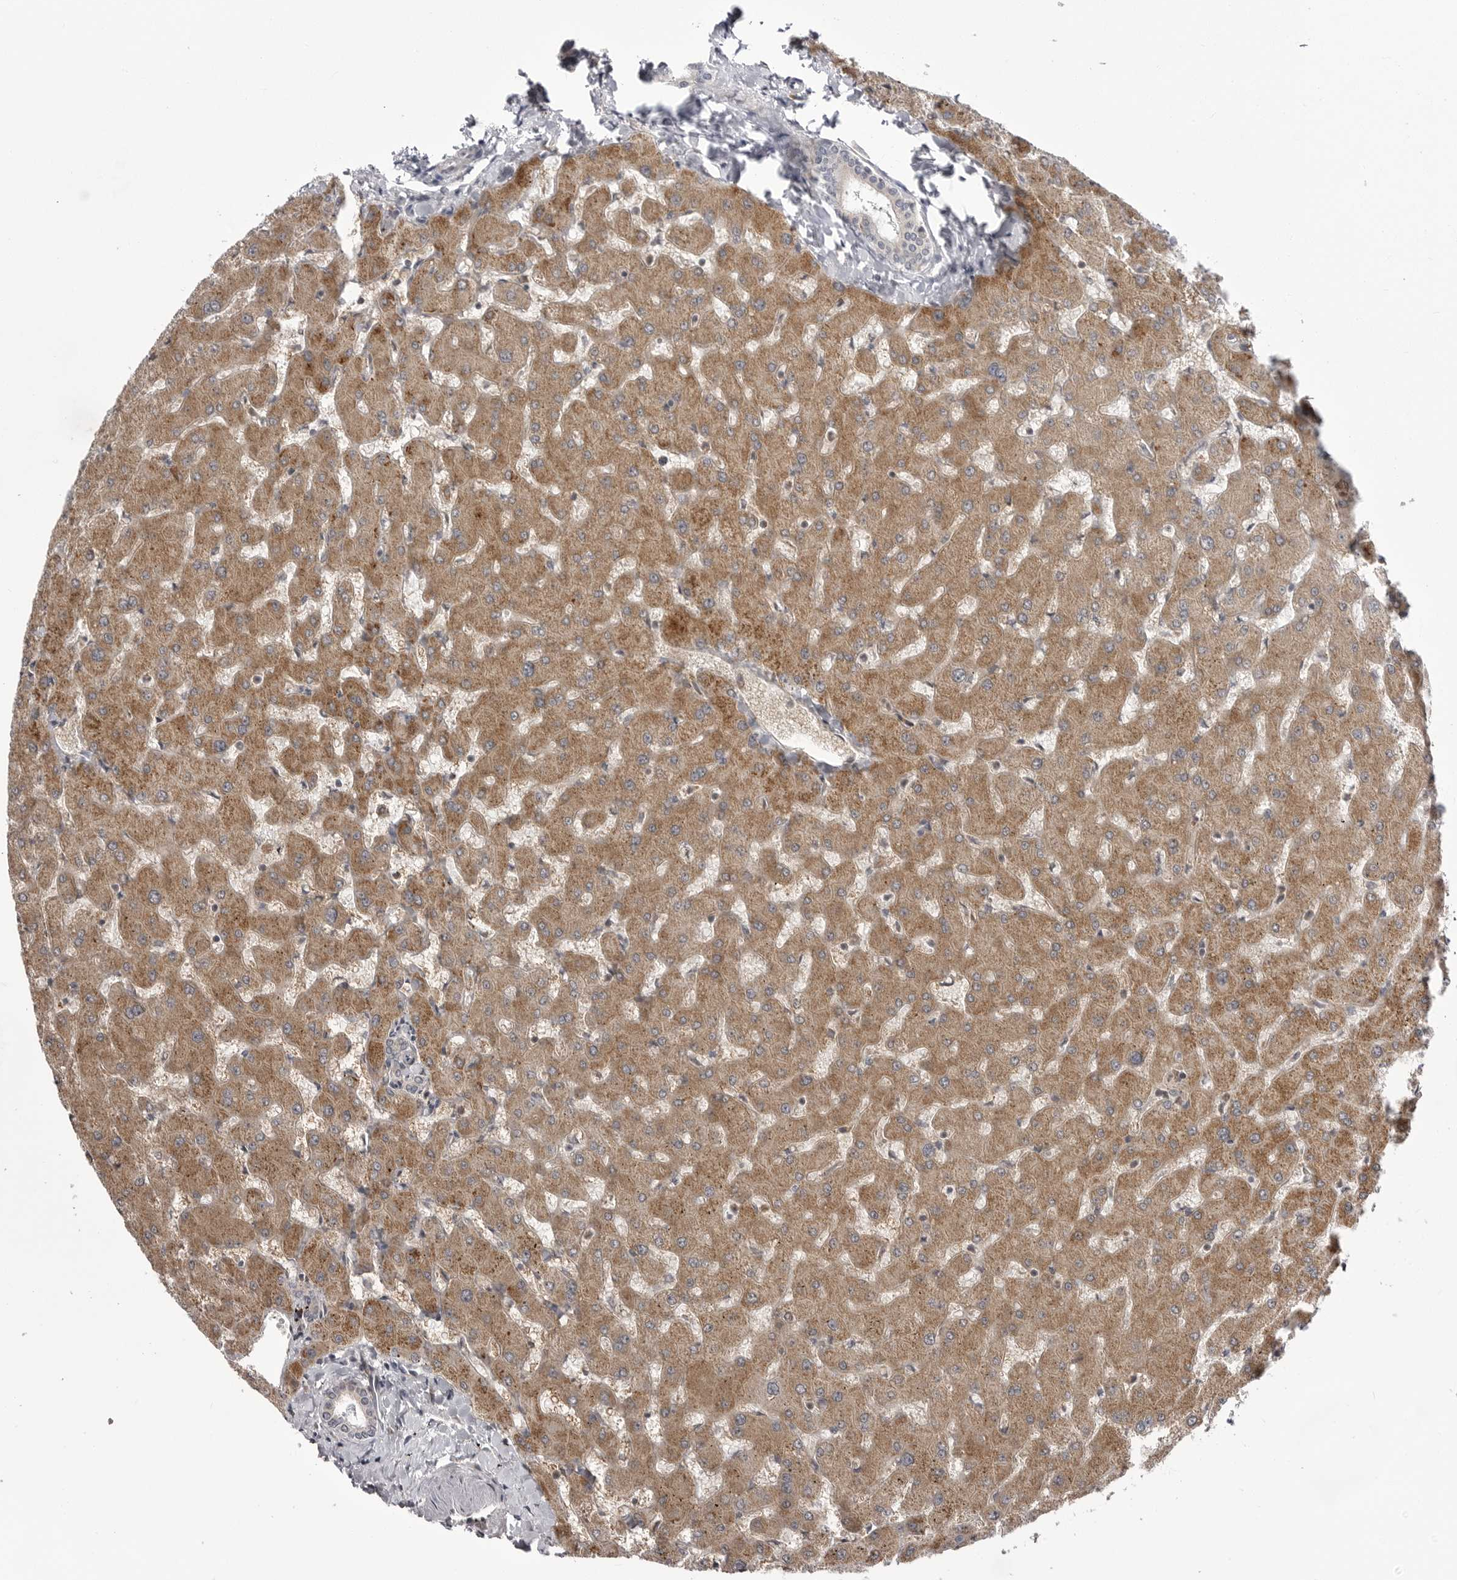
{"staining": {"intensity": "negative", "quantity": "none", "location": "none"}, "tissue": "liver", "cell_type": "Cholangiocytes", "image_type": "normal", "snomed": [{"axis": "morphology", "description": "Normal tissue, NOS"}, {"axis": "topography", "description": "Liver"}], "caption": "An image of human liver is negative for staining in cholangiocytes. (DAB (3,3'-diaminobenzidine) IHC with hematoxylin counter stain).", "gene": "CCDC18", "patient": {"sex": "female", "age": 63}}